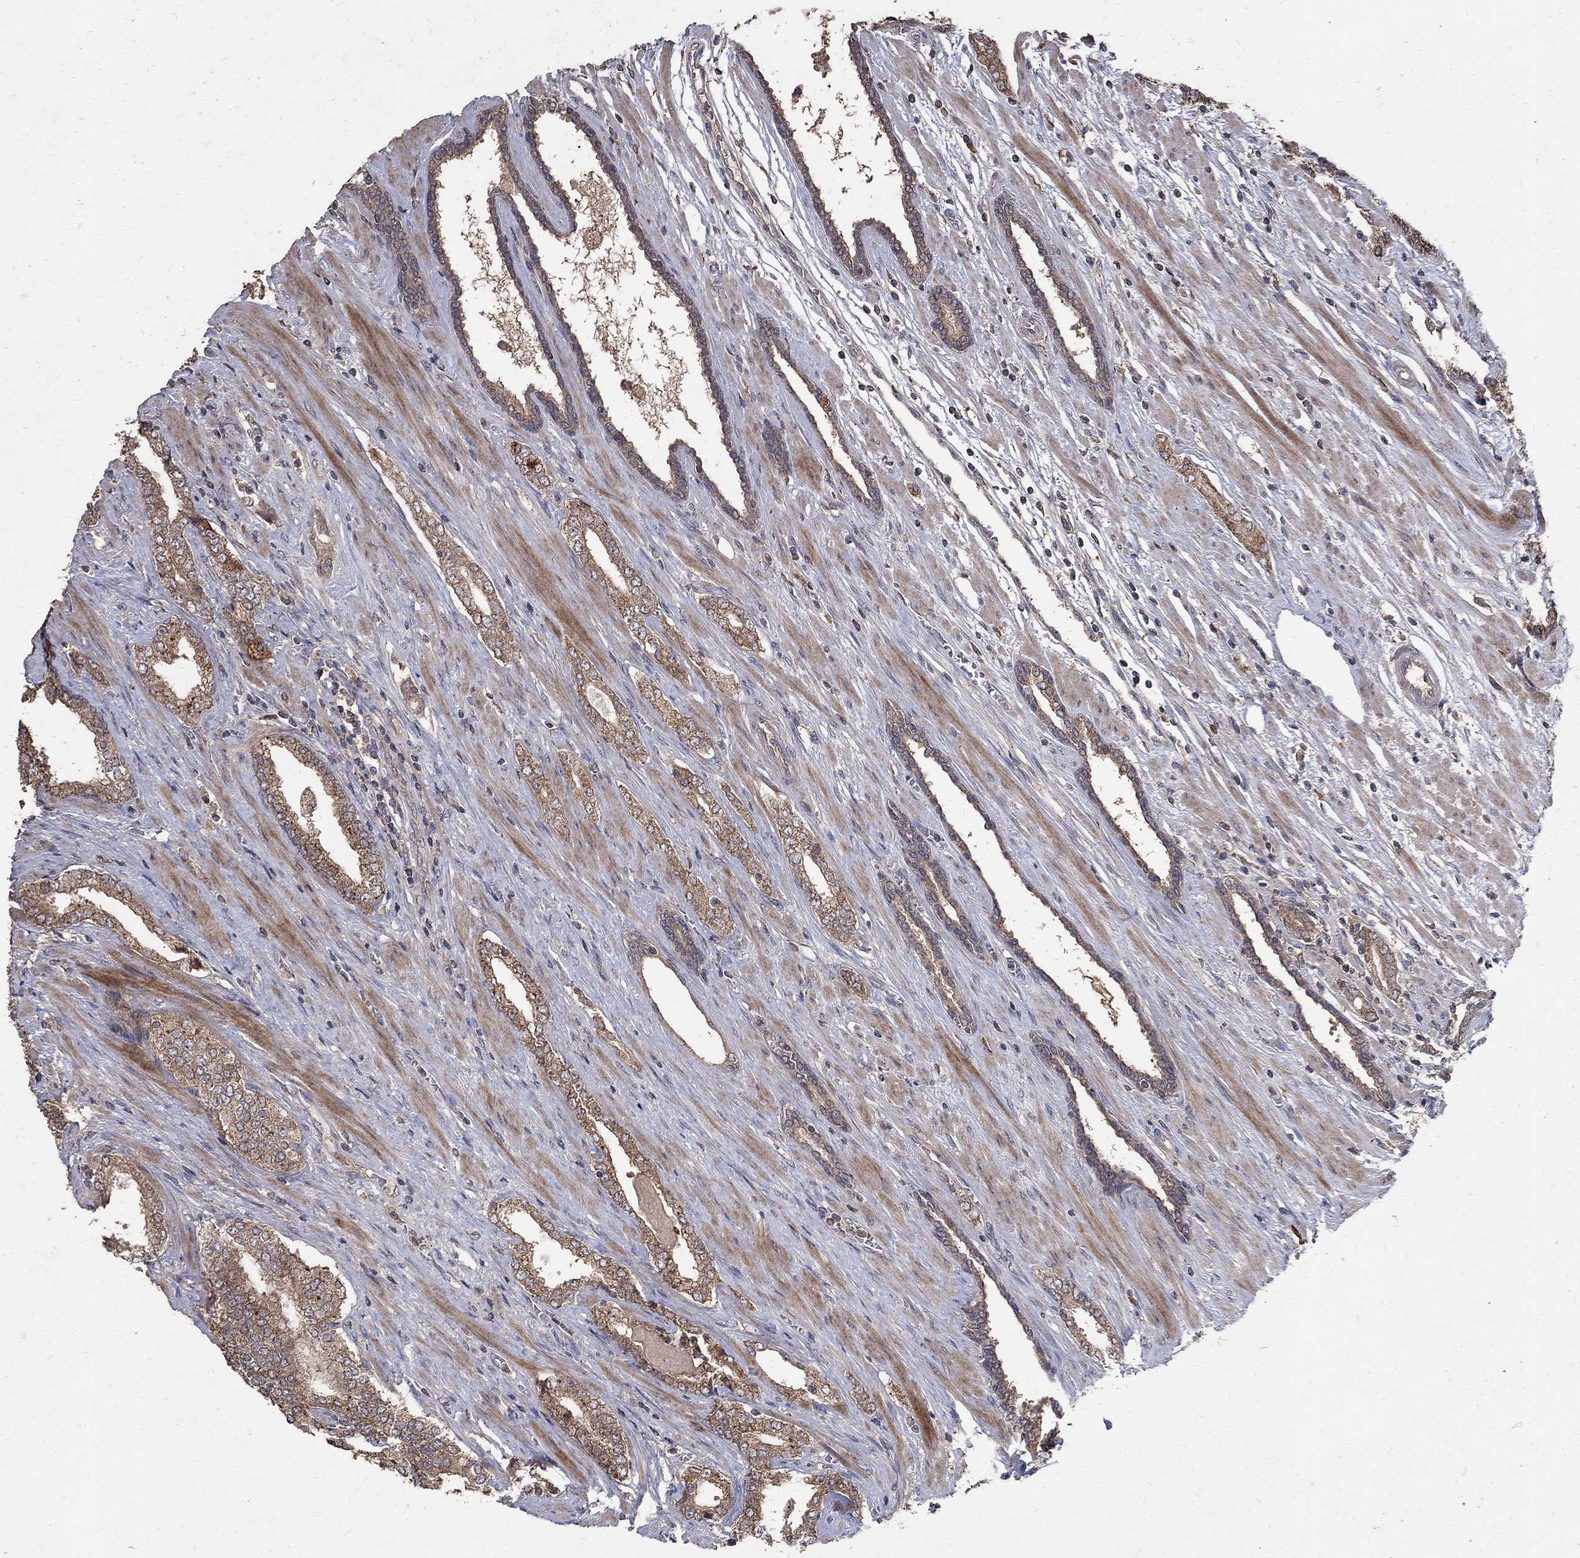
{"staining": {"intensity": "moderate", "quantity": ">75%", "location": "cytoplasmic/membranous"}, "tissue": "prostate cancer", "cell_type": "Tumor cells", "image_type": "cancer", "snomed": [{"axis": "morphology", "description": "Adenocarcinoma, Low grade"}, {"axis": "topography", "description": "Prostate and seminal vesicle, NOS"}], "caption": "Immunohistochemical staining of human prostate cancer (low-grade adenocarcinoma) displays moderate cytoplasmic/membranous protein staining in about >75% of tumor cells.", "gene": "C17orf75", "patient": {"sex": "male", "age": 61}}